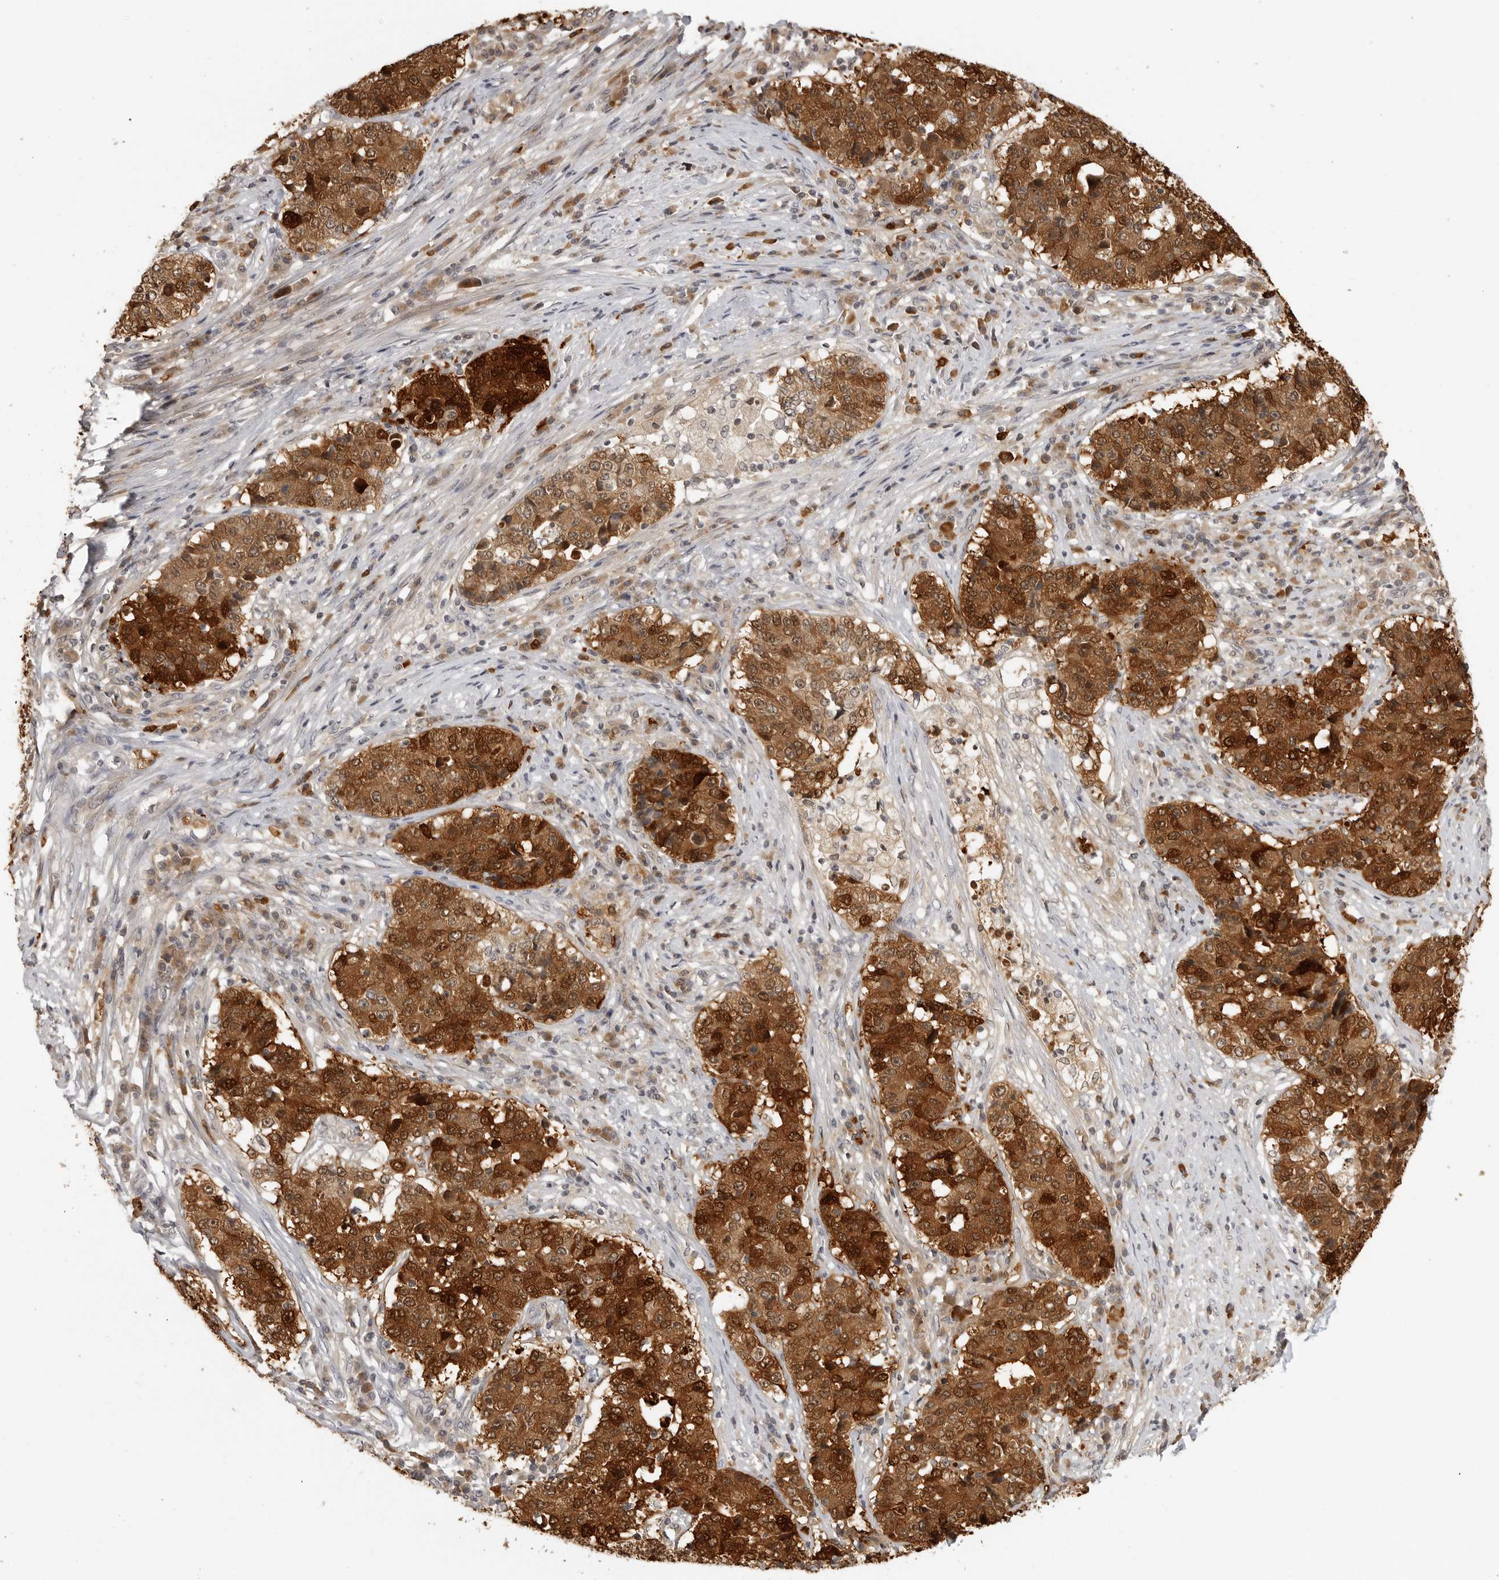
{"staining": {"intensity": "strong", "quantity": ">75%", "location": "cytoplasmic/membranous,nuclear"}, "tissue": "stomach cancer", "cell_type": "Tumor cells", "image_type": "cancer", "snomed": [{"axis": "morphology", "description": "Adenocarcinoma, NOS"}, {"axis": "topography", "description": "Stomach"}], "caption": "Adenocarcinoma (stomach) was stained to show a protein in brown. There is high levels of strong cytoplasmic/membranous and nuclear staining in approximately >75% of tumor cells.", "gene": "IDO1", "patient": {"sex": "male", "age": 59}}